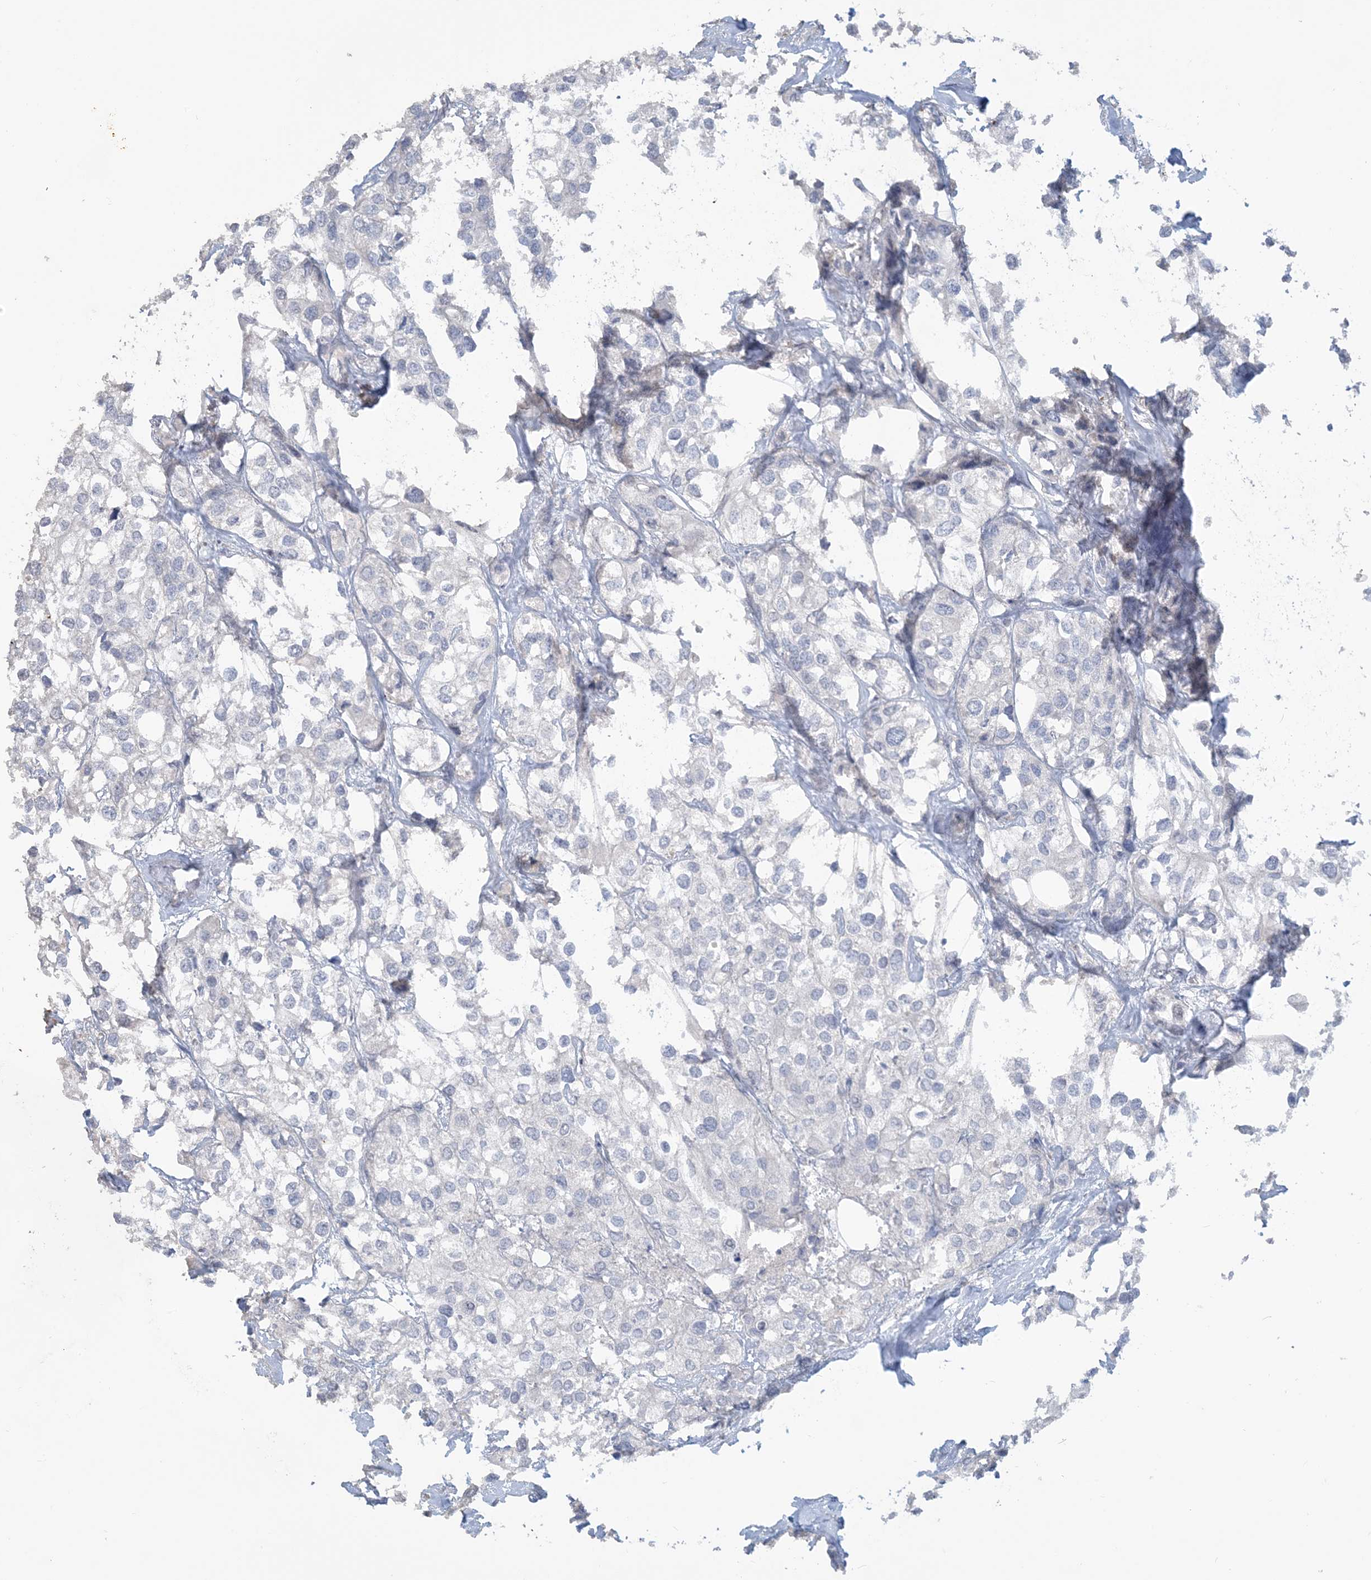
{"staining": {"intensity": "negative", "quantity": "none", "location": "none"}, "tissue": "urothelial cancer", "cell_type": "Tumor cells", "image_type": "cancer", "snomed": [{"axis": "morphology", "description": "Urothelial carcinoma, High grade"}, {"axis": "topography", "description": "Urinary bladder"}], "caption": "IHC micrograph of urothelial cancer stained for a protein (brown), which exhibits no positivity in tumor cells. (Stains: DAB (3,3'-diaminobenzidine) immunohistochemistry (IHC) with hematoxylin counter stain, Microscopy: brightfield microscopy at high magnification).", "gene": "NPHS2", "patient": {"sex": "male", "age": 64}}